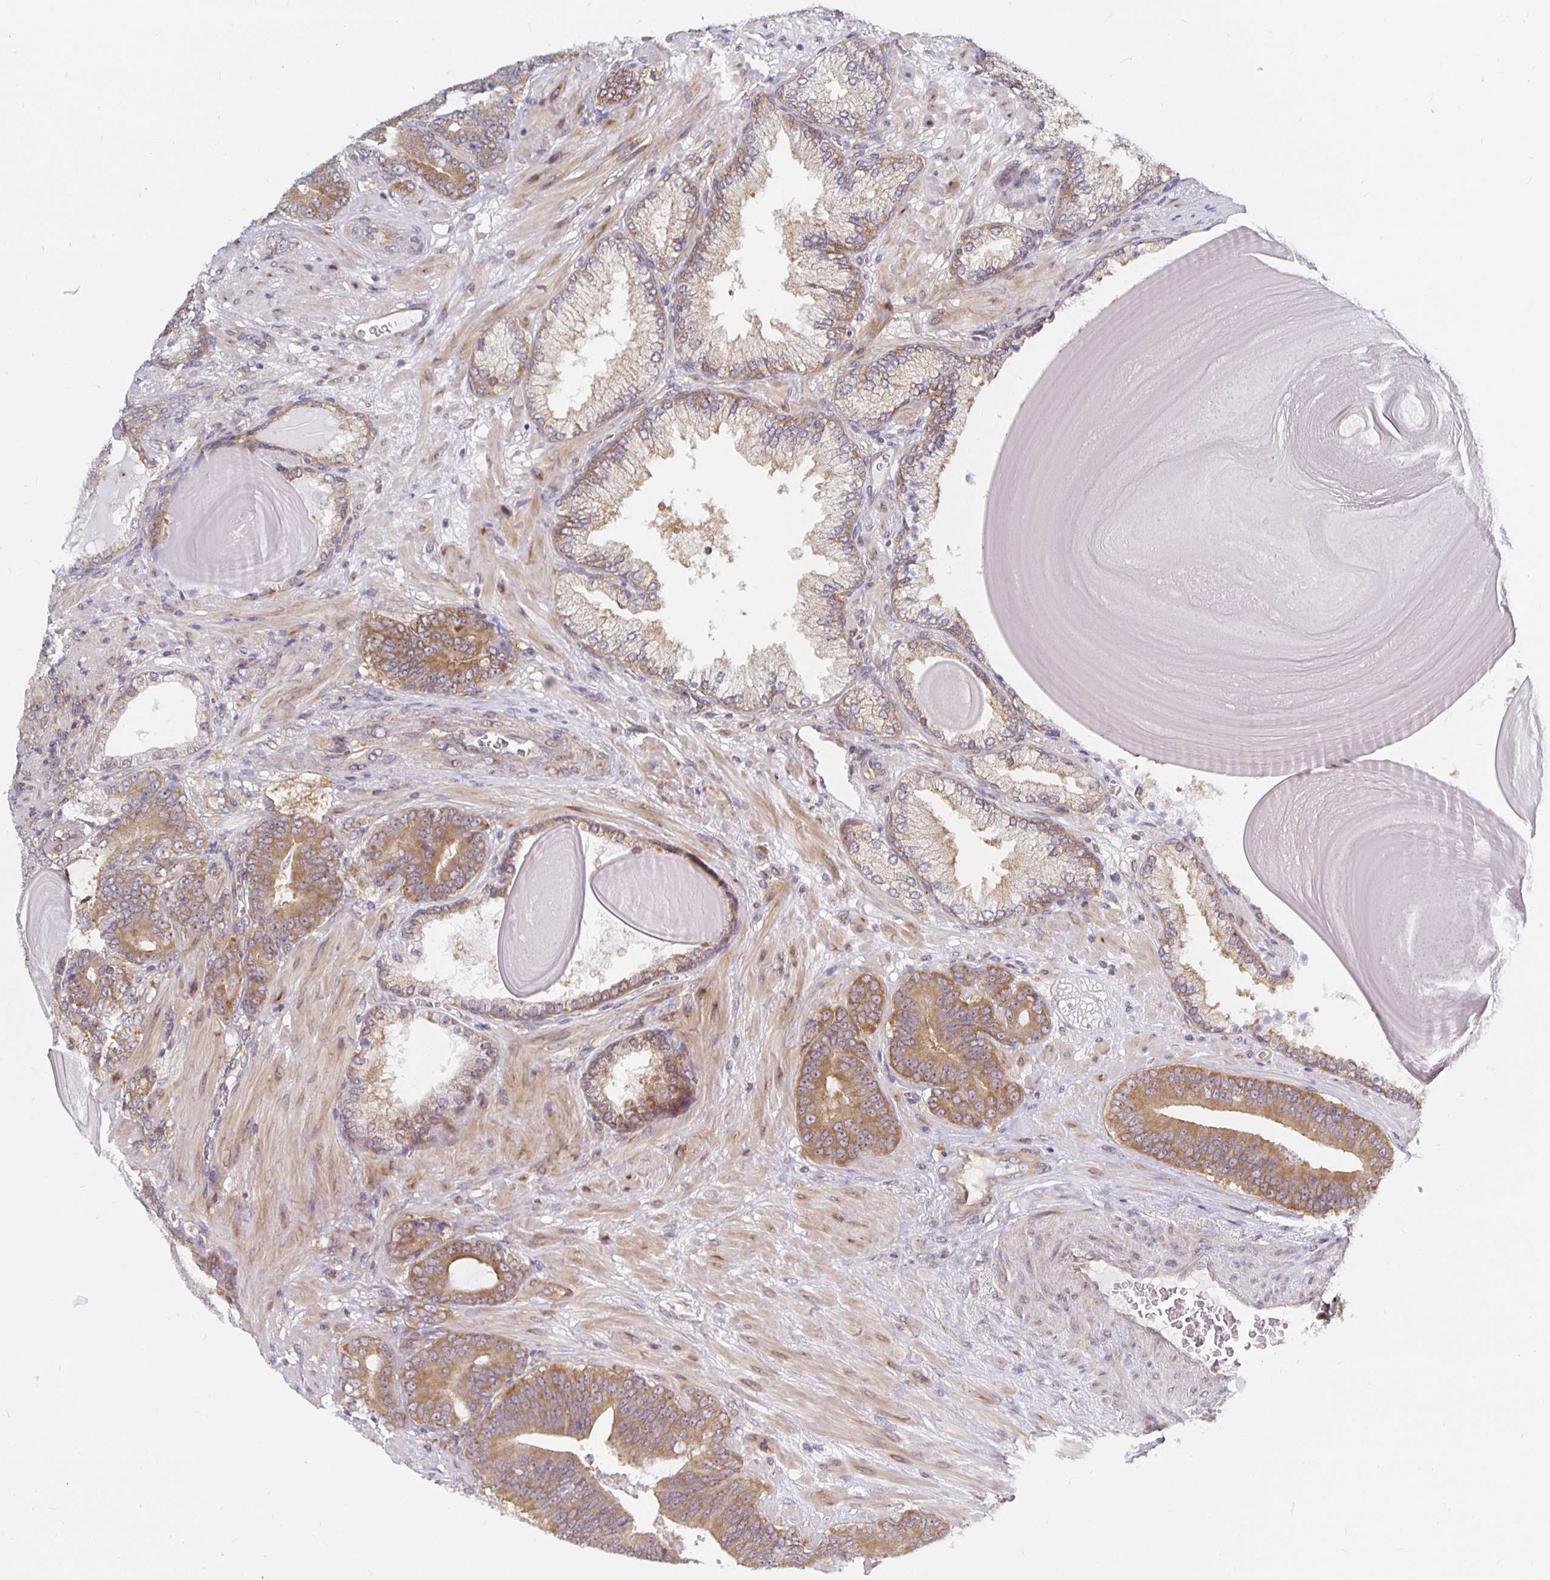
{"staining": {"intensity": "moderate", "quantity": "25%-75%", "location": "cytoplasmic/membranous"}, "tissue": "prostate cancer", "cell_type": "Tumor cells", "image_type": "cancer", "snomed": [{"axis": "morphology", "description": "Adenocarcinoma, High grade"}, {"axis": "topography", "description": "Prostate"}], "caption": "Adenocarcinoma (high-grade) (prostate) was stained to show a protein in brown. There is medium levels of moderate cytoplasmic/membranous expression in about 25%-75% of tumor cells.", "gene": "PDAP1", "patient": {"sex": "male", "age": 62}}